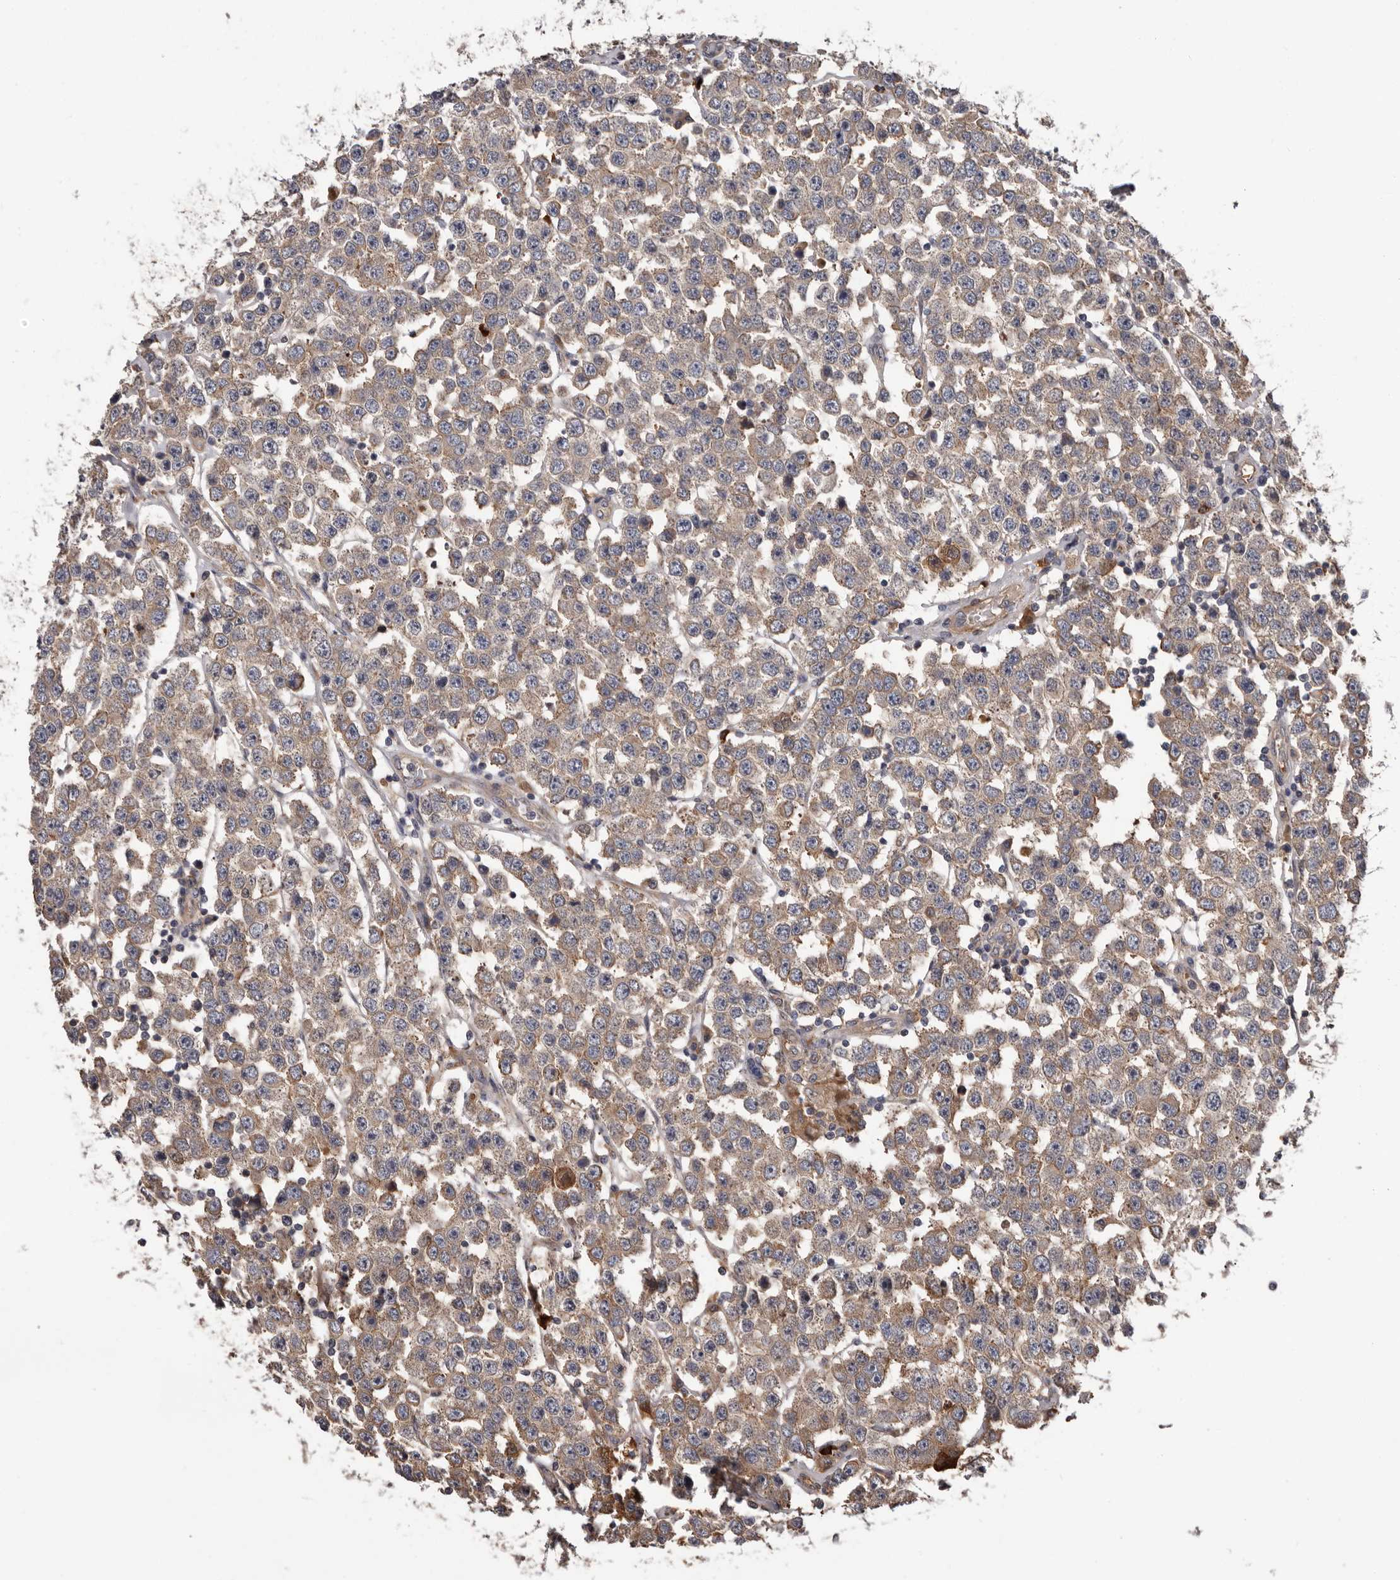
{"staining": {"intensity": "weak", "quantity": ">75%", "location": "cytoplasmic/membranous"}, "tissue": "testis cancer", "cell_type": "Tumor cells", "image_type": "cancer", "snomed": [{"axis": "morphology", "description": "Seminoma, NOS"}, {"axis": "topography", "description": "Testis"}], "caption": "The immunohistochemical stain highlights weak cytoplasmic/membranous staining in tumor cells of testis cancer tissue.", "gene": "PRKD1", "patient": {"sex": "male", "age": 28}}